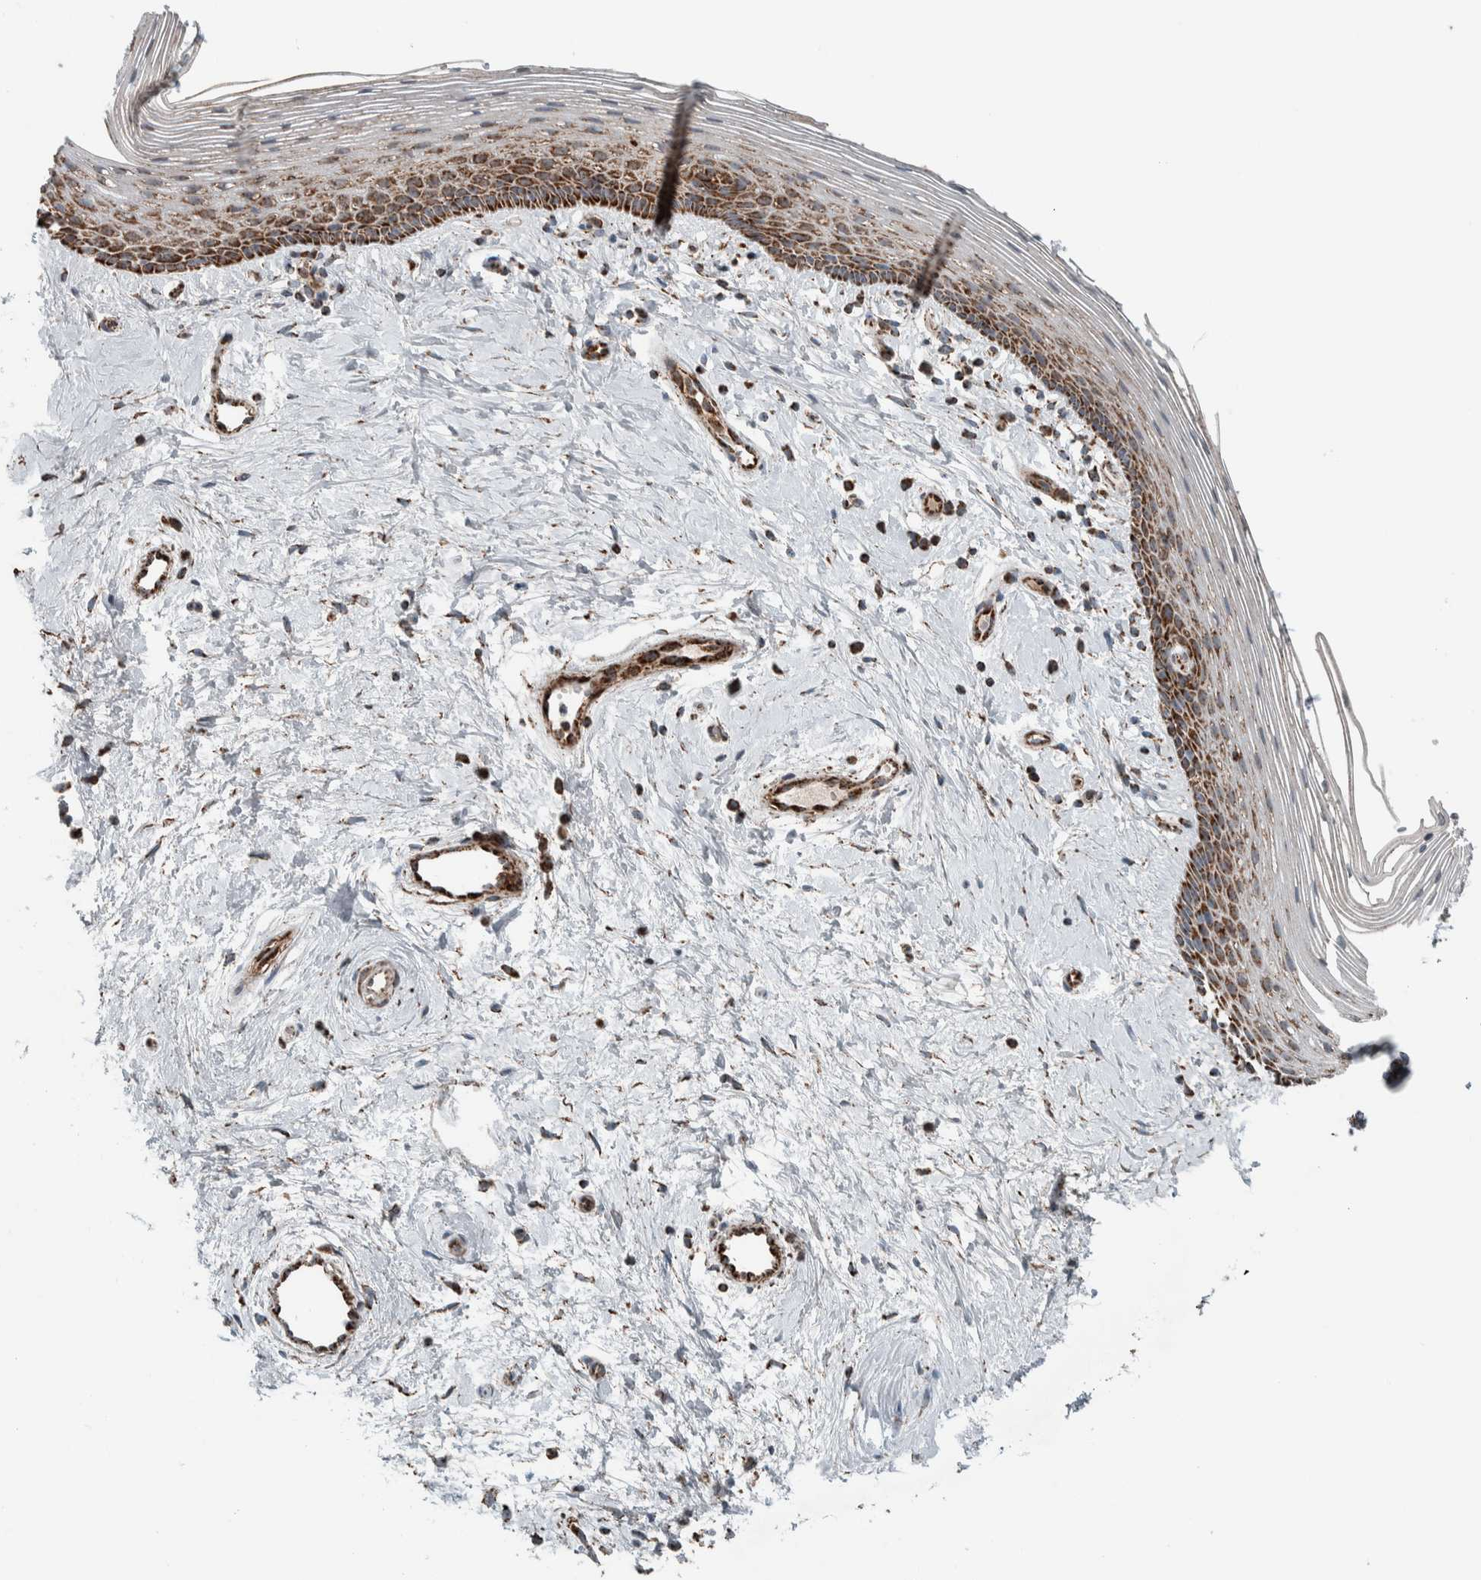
{"staining": {"intensity": "strong", "quantity": ">75%", "location": "cytoplasmic/membranous"}, "tissue": "vagina", "cell_type": "Squamous epithelial cells", "image_type": "normal", "snomed": [{"axis": "morphology", "description": "Normal tissue, NOS"}, {"axis": "topography", "description": "Vagina"}], "caption": "High-magnification brightfield microscopy of unremarkable vagina stained with DAB (3,3'-diaminobenzidine) (brown) and counterstained with hematoxylin (blue). squamous epithelial cells exhibit strong cytoplasmic/membranous expression is present in about>75% of cells.", "gene": "CNTROB", "patient": {"sex": "female", "age": 46}}